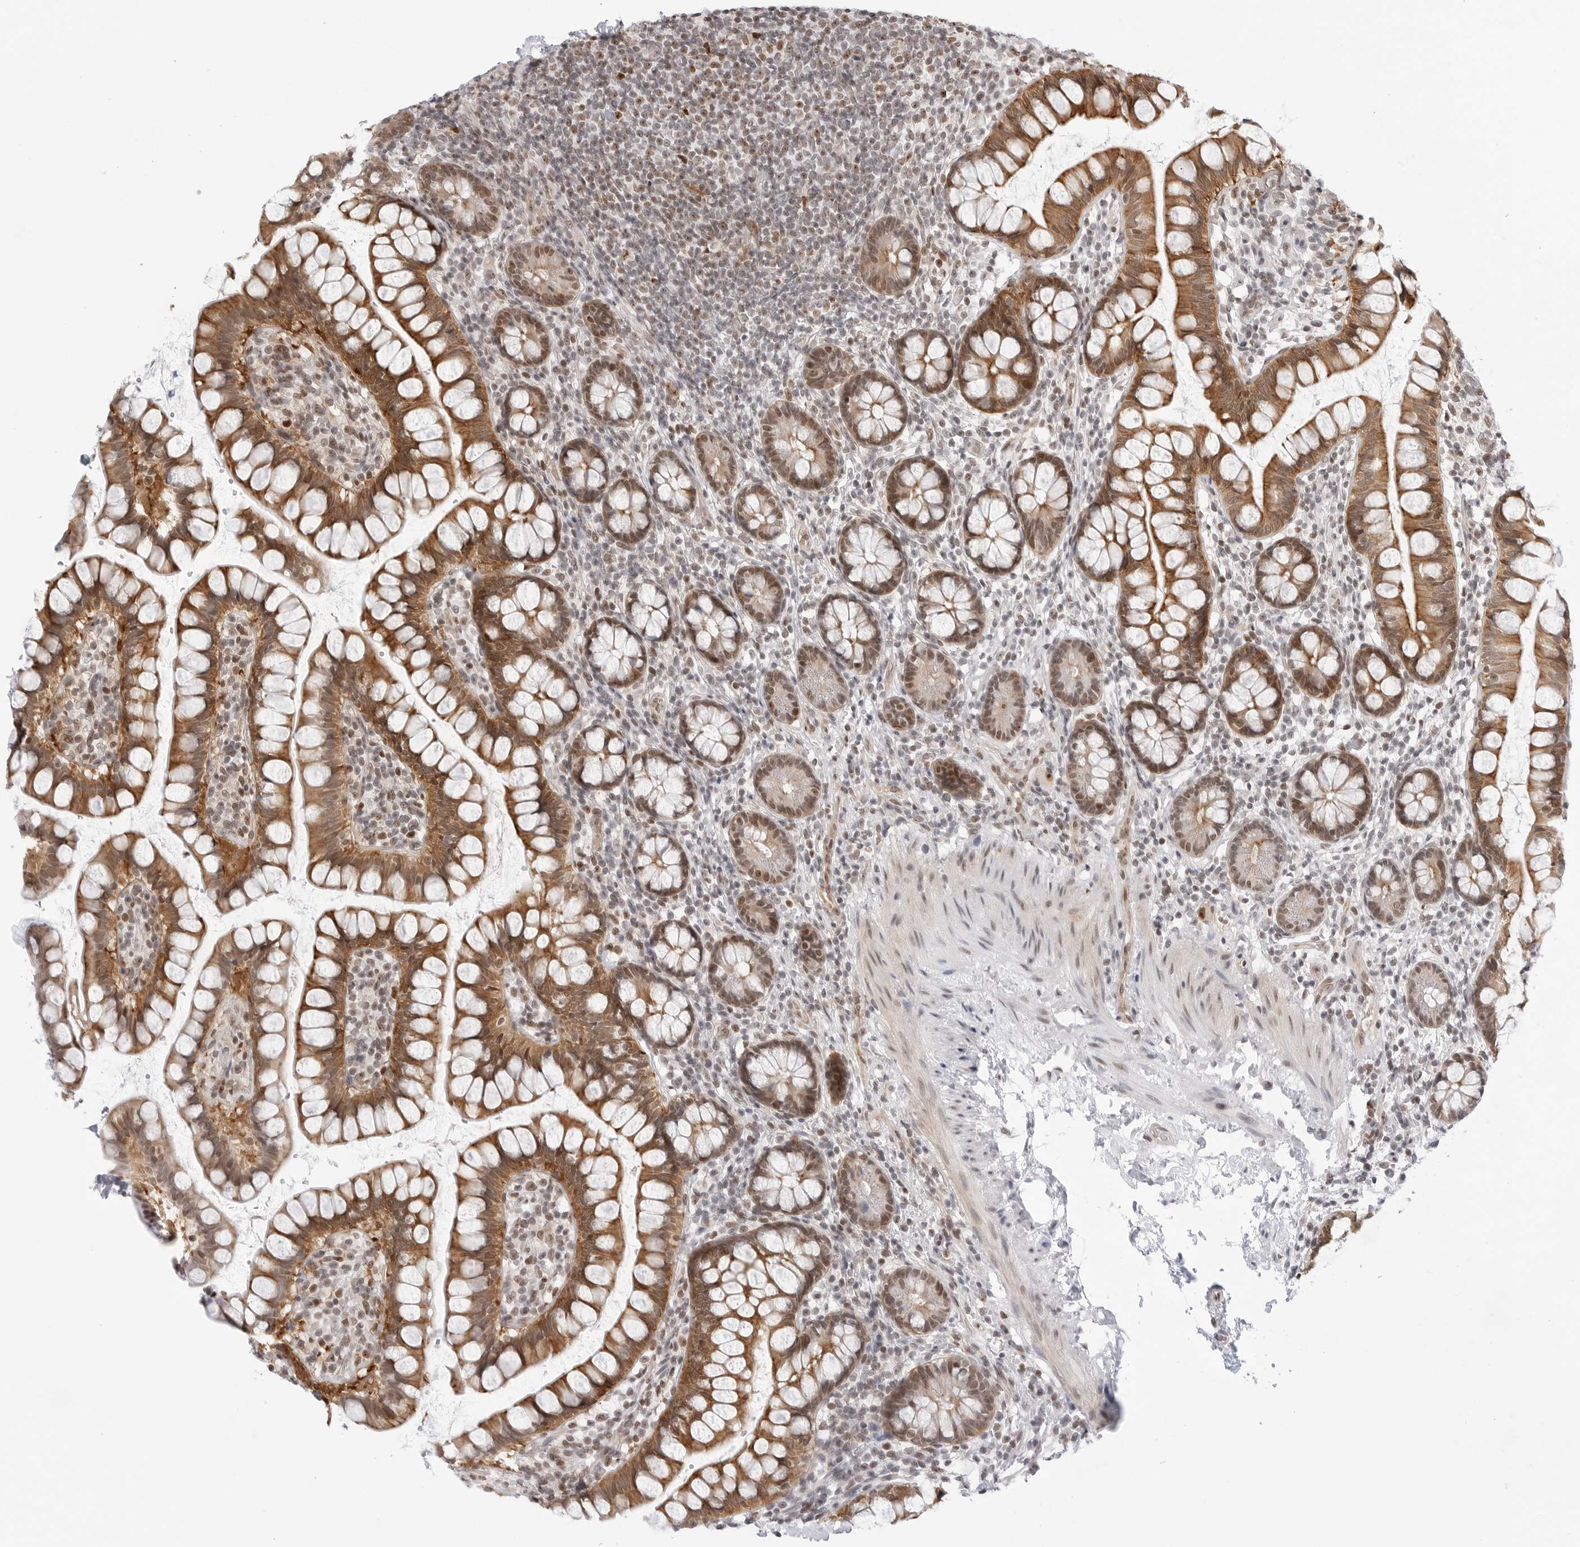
{"staining": {"intensity": "moderate", "quantity": ">75%", "location": "cytoplasmic/membranous,nuclear"}, "tissue": "small intestine", "cell_type": "Glandular cells", "image_type": "normal", "snomed": [{"axis": "morphology", "description": "Normal tissue, NOS"}, {"axis": "topography", "description": "Small intestine"}], "caption": "Protein expression by immunohistochemistry (IHC) displays moderate cytoplasmic/membranous,nuclear positivity in about >75% of glandular cells in normal small intestine.", "gene": "C1orf162", "patient": {"sex": "female", "age": 84}}